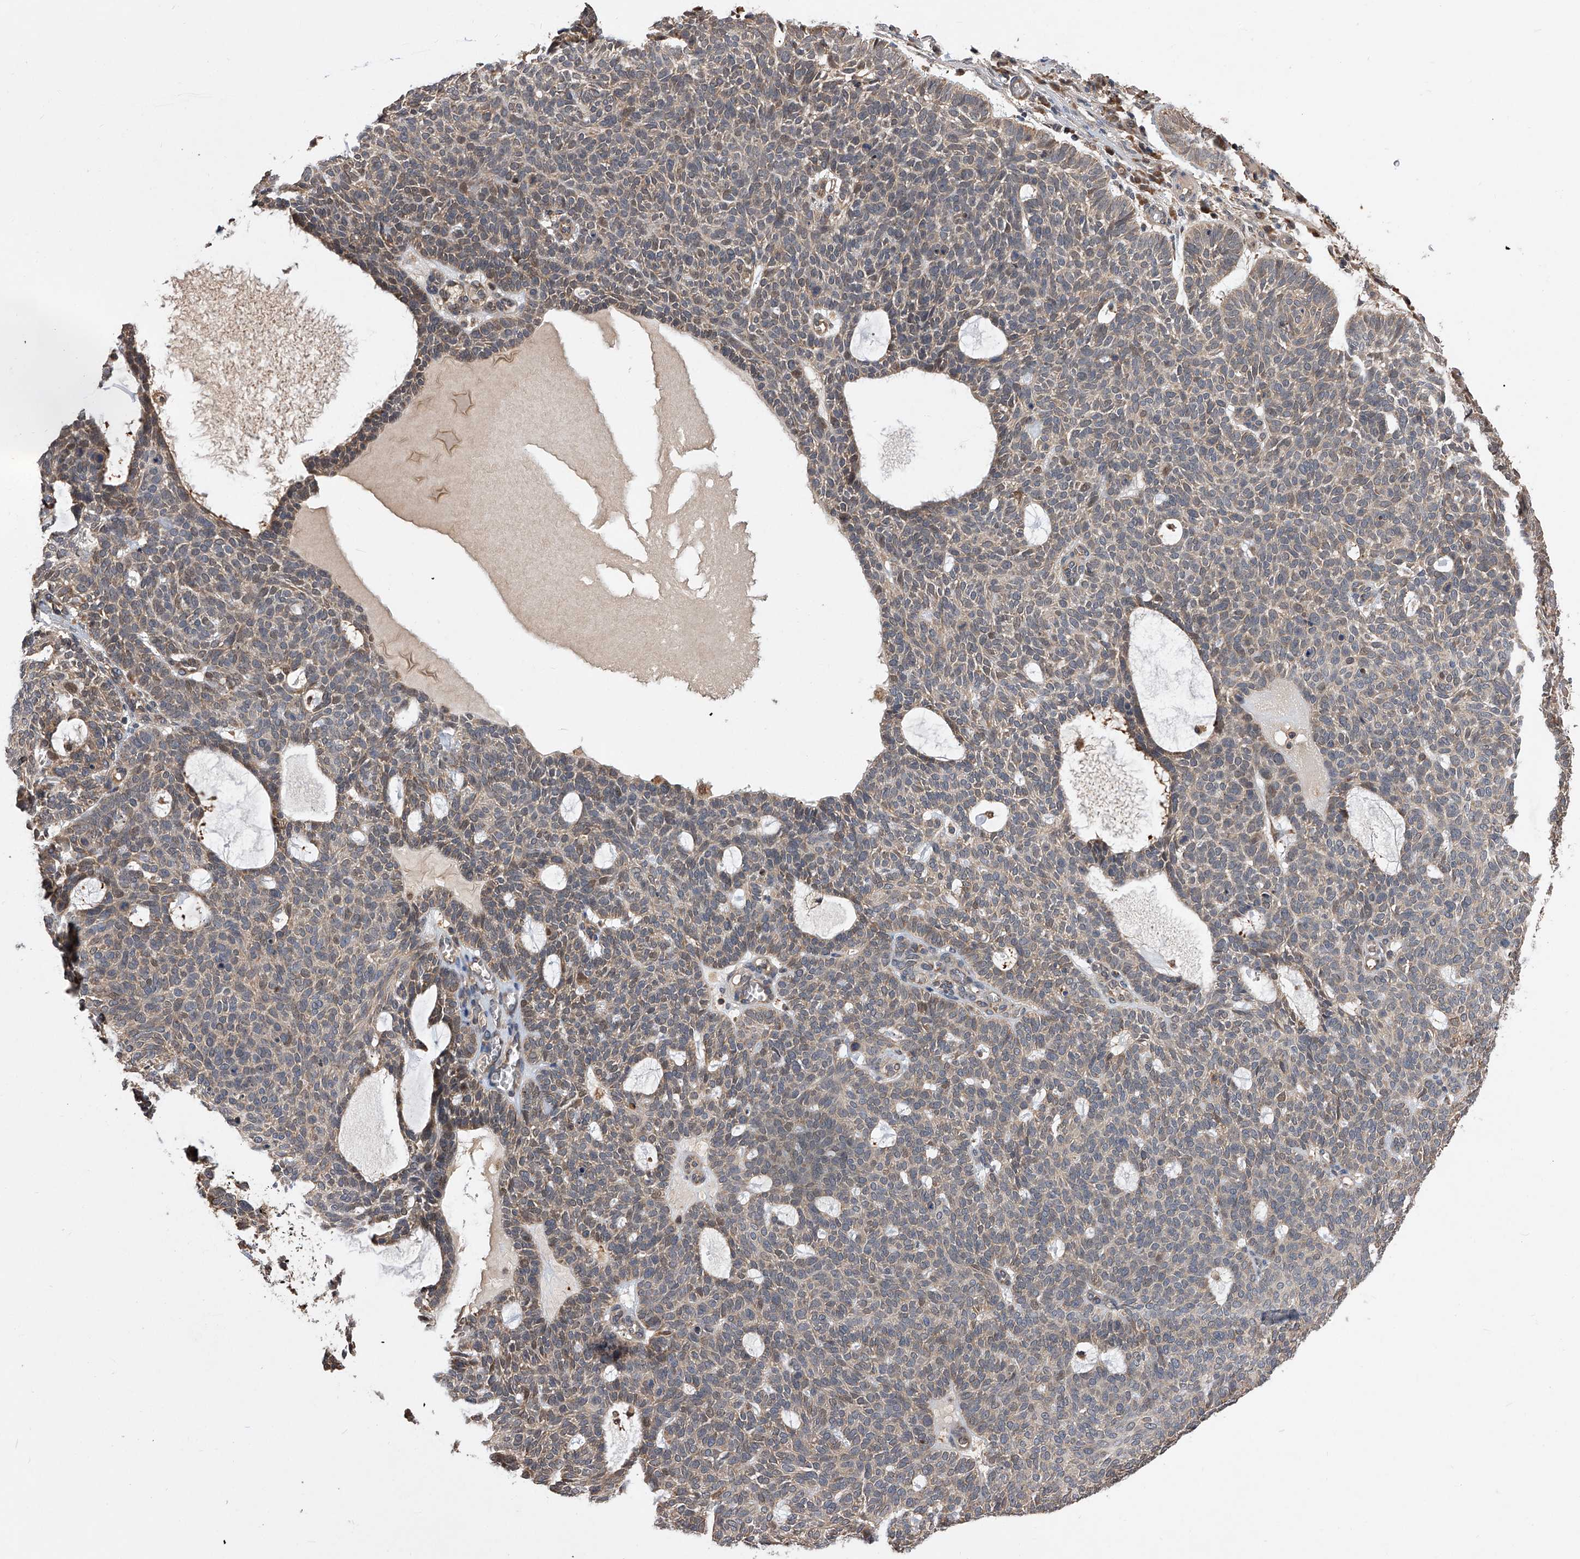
{"staining": {"intensity": "weak", "quantity": "25%-75%", "location": "cytoplasmic/membranous"}, "tissue": "skin cancer", "cell_type": "Tumor cells", "image_type": "cancer", "snomed": [{"axis": "morphology", "description": "Squamous cell carcinoma, NOS"}, {"axis": "topography", "description": "Skin"}], "caption": "IHC of human squamous cell carcinoma (skin) demonstrates low levels of weak cytoplasmic/membranous positivity in about 25%-75% of tumor cells.", "gene": "GMDS", "patient": {"sex": "female", "age": 90}}